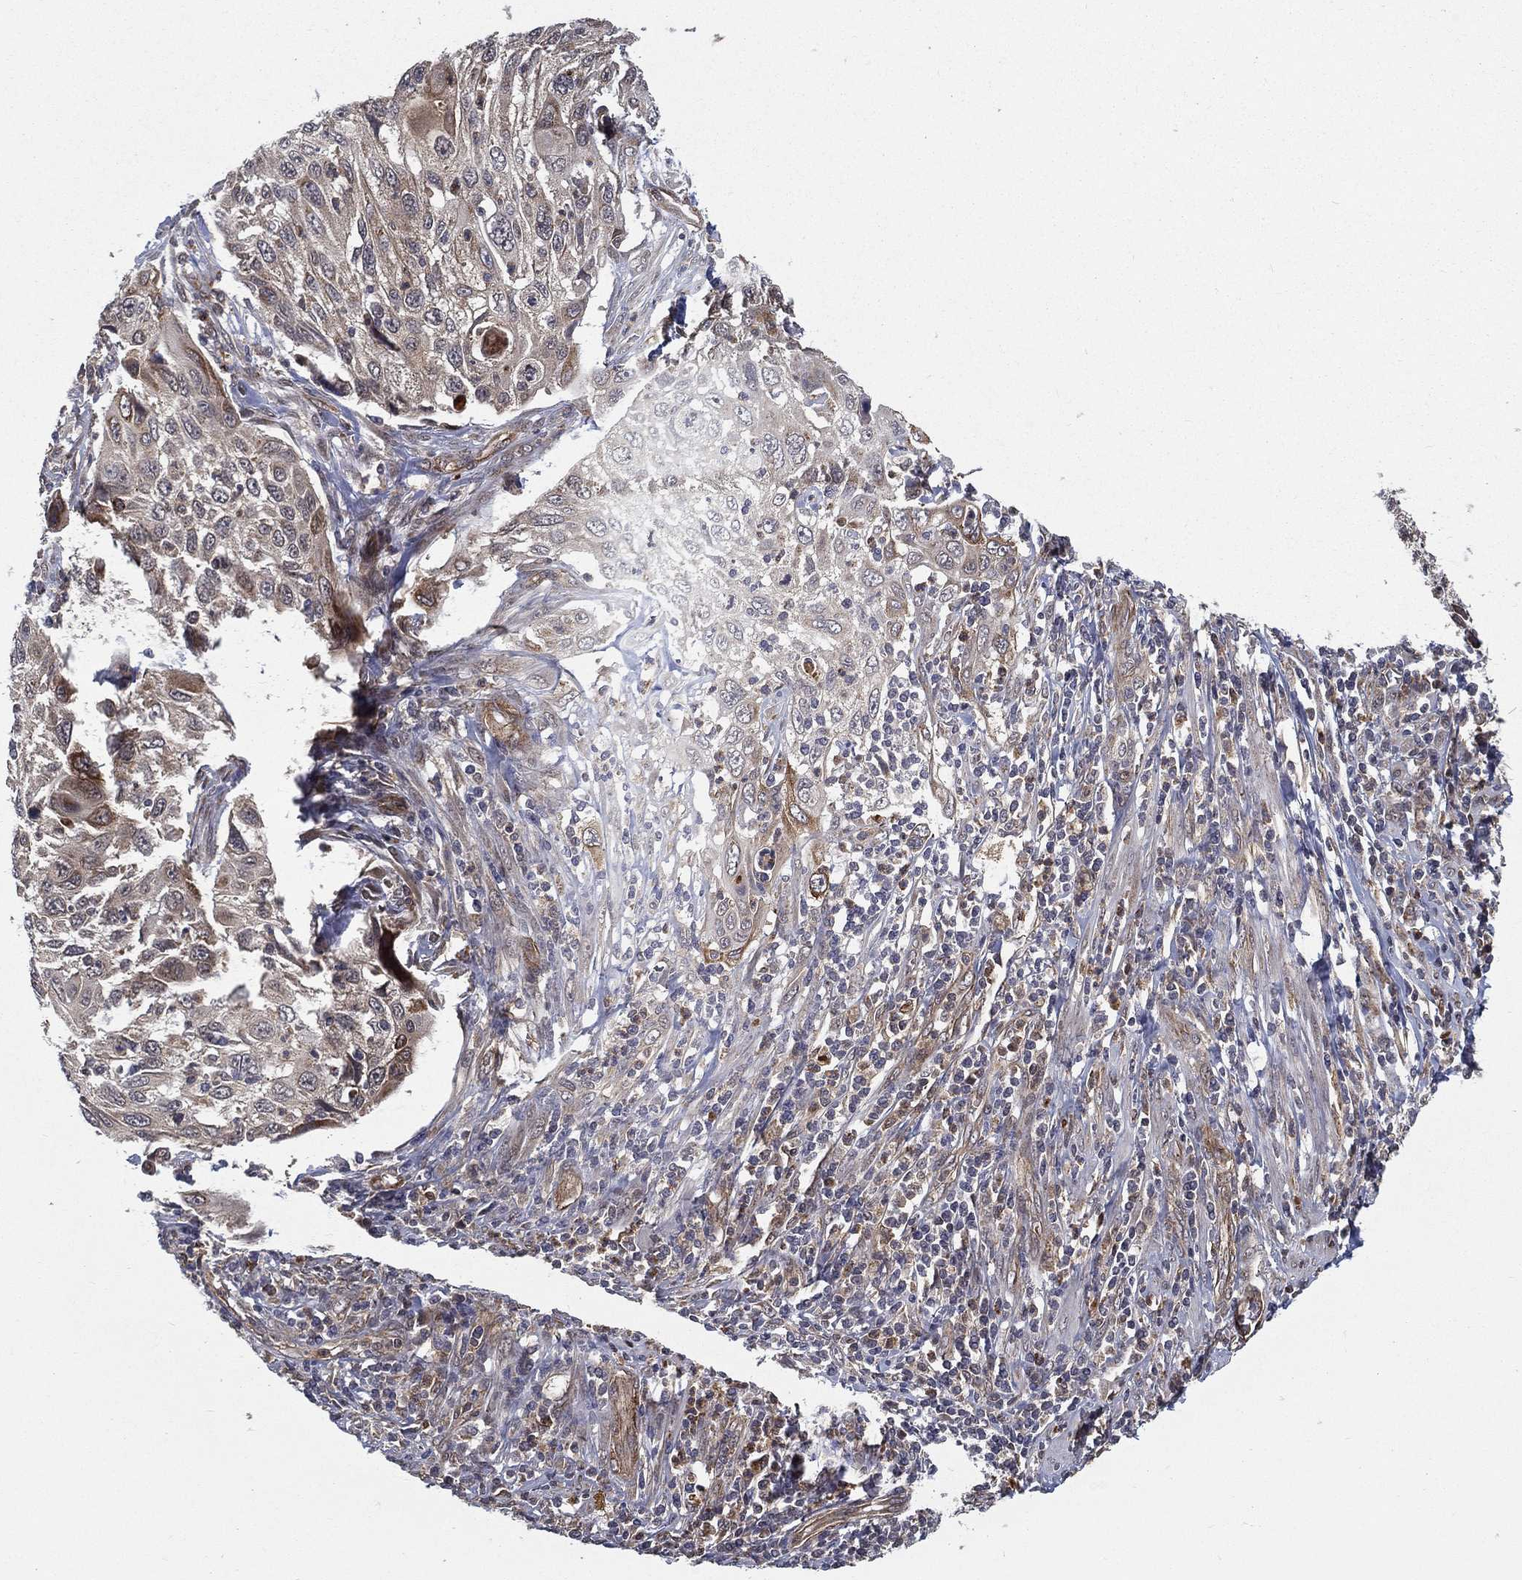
{"staining": {"intensity": "moderate", "quantity": "<25%", "location": "cytoplasmic/membranous"}, "tissue": "cervical cancer", "cell_type": "Tumor cells", "image_type": "cancer", "snomed": [{"axis": "morphology", "description": "Squamous cell carcinoma, NOS"}, {"axis": "topography", "description": "Cervix"}], "caption": "This histopathology image exhibits cervical squamous cell carcinoma stained with immunohistochemistry (IHC) to label a protein in brown. The cytoplasmic/membranous of tumor cells show moderate positivity for the protein. Nuclei are counter-stained blue.", "gene": "UACA", "patient": {"sex": "female", "age": 70}}